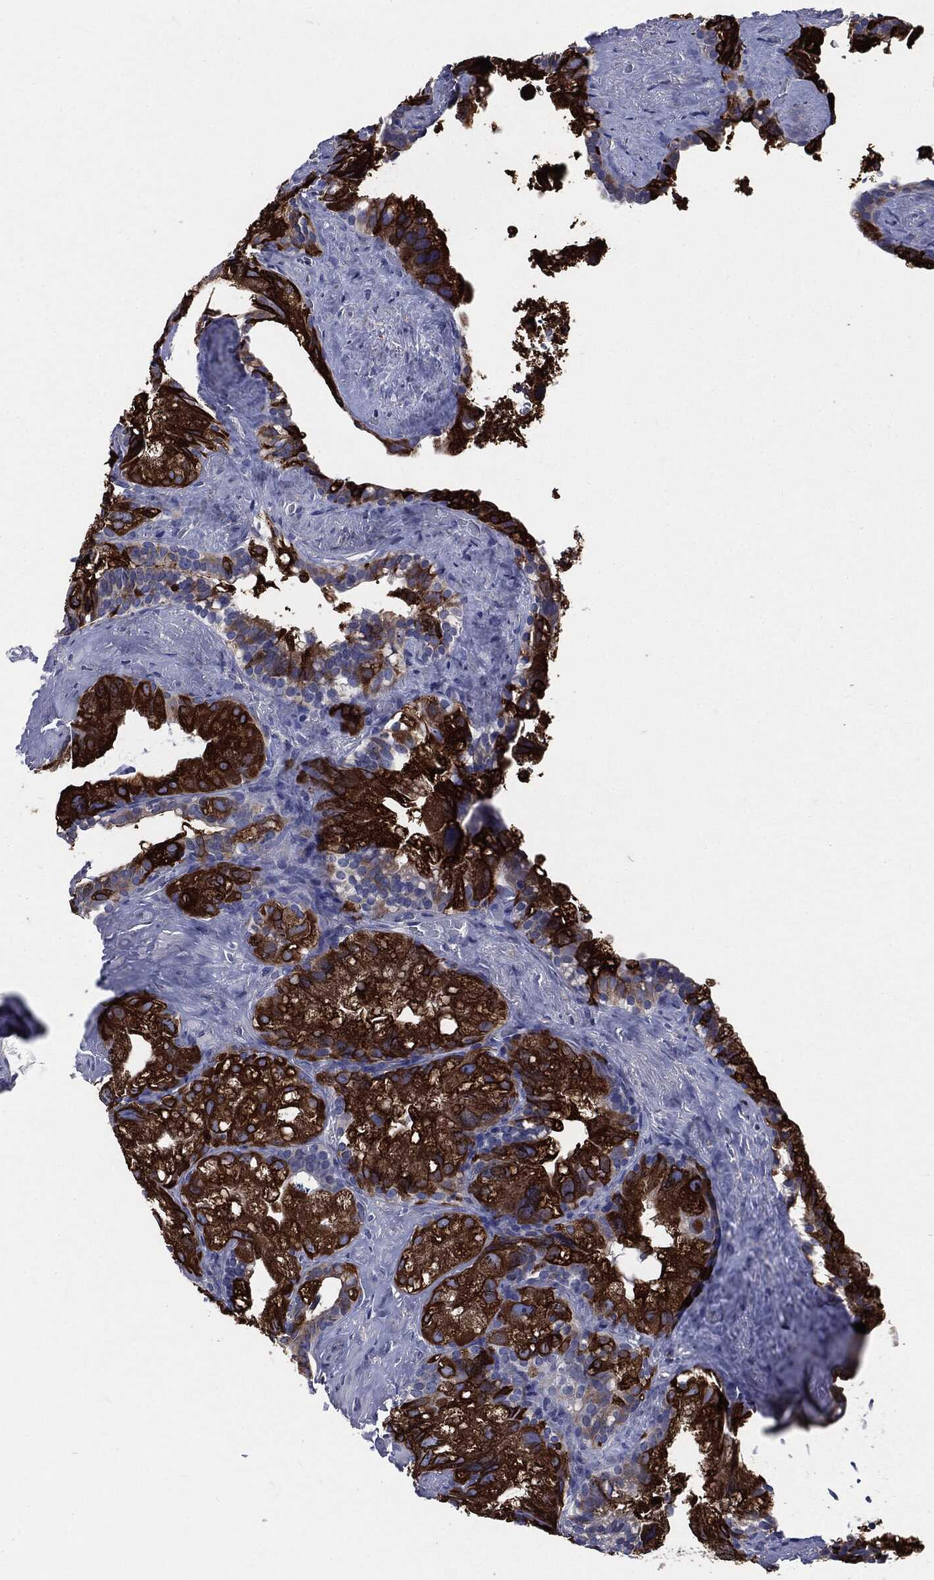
{"staining": {"intensity": "strong", "quantity": ">75%", "location": "cytoplasmic/membranous,nuclear"}, "tissue": "seminal vesicle", "cell_type": "Glandular cells", "image_type": "normal", "snomed": [{"axis": "morphology", "description": "Normal tissue, NOS"}, {"axis": "topography", "description": "Seminal veicle"}], "caption": "Human seminal vesicle stained for a protein (brown) exhibits strong cytoplasmic/membranous,nuclear positive positivity in about >75% of glandular cells.", "gene": "PTGS2", "patient": {"sex": "male", "age": 72}}